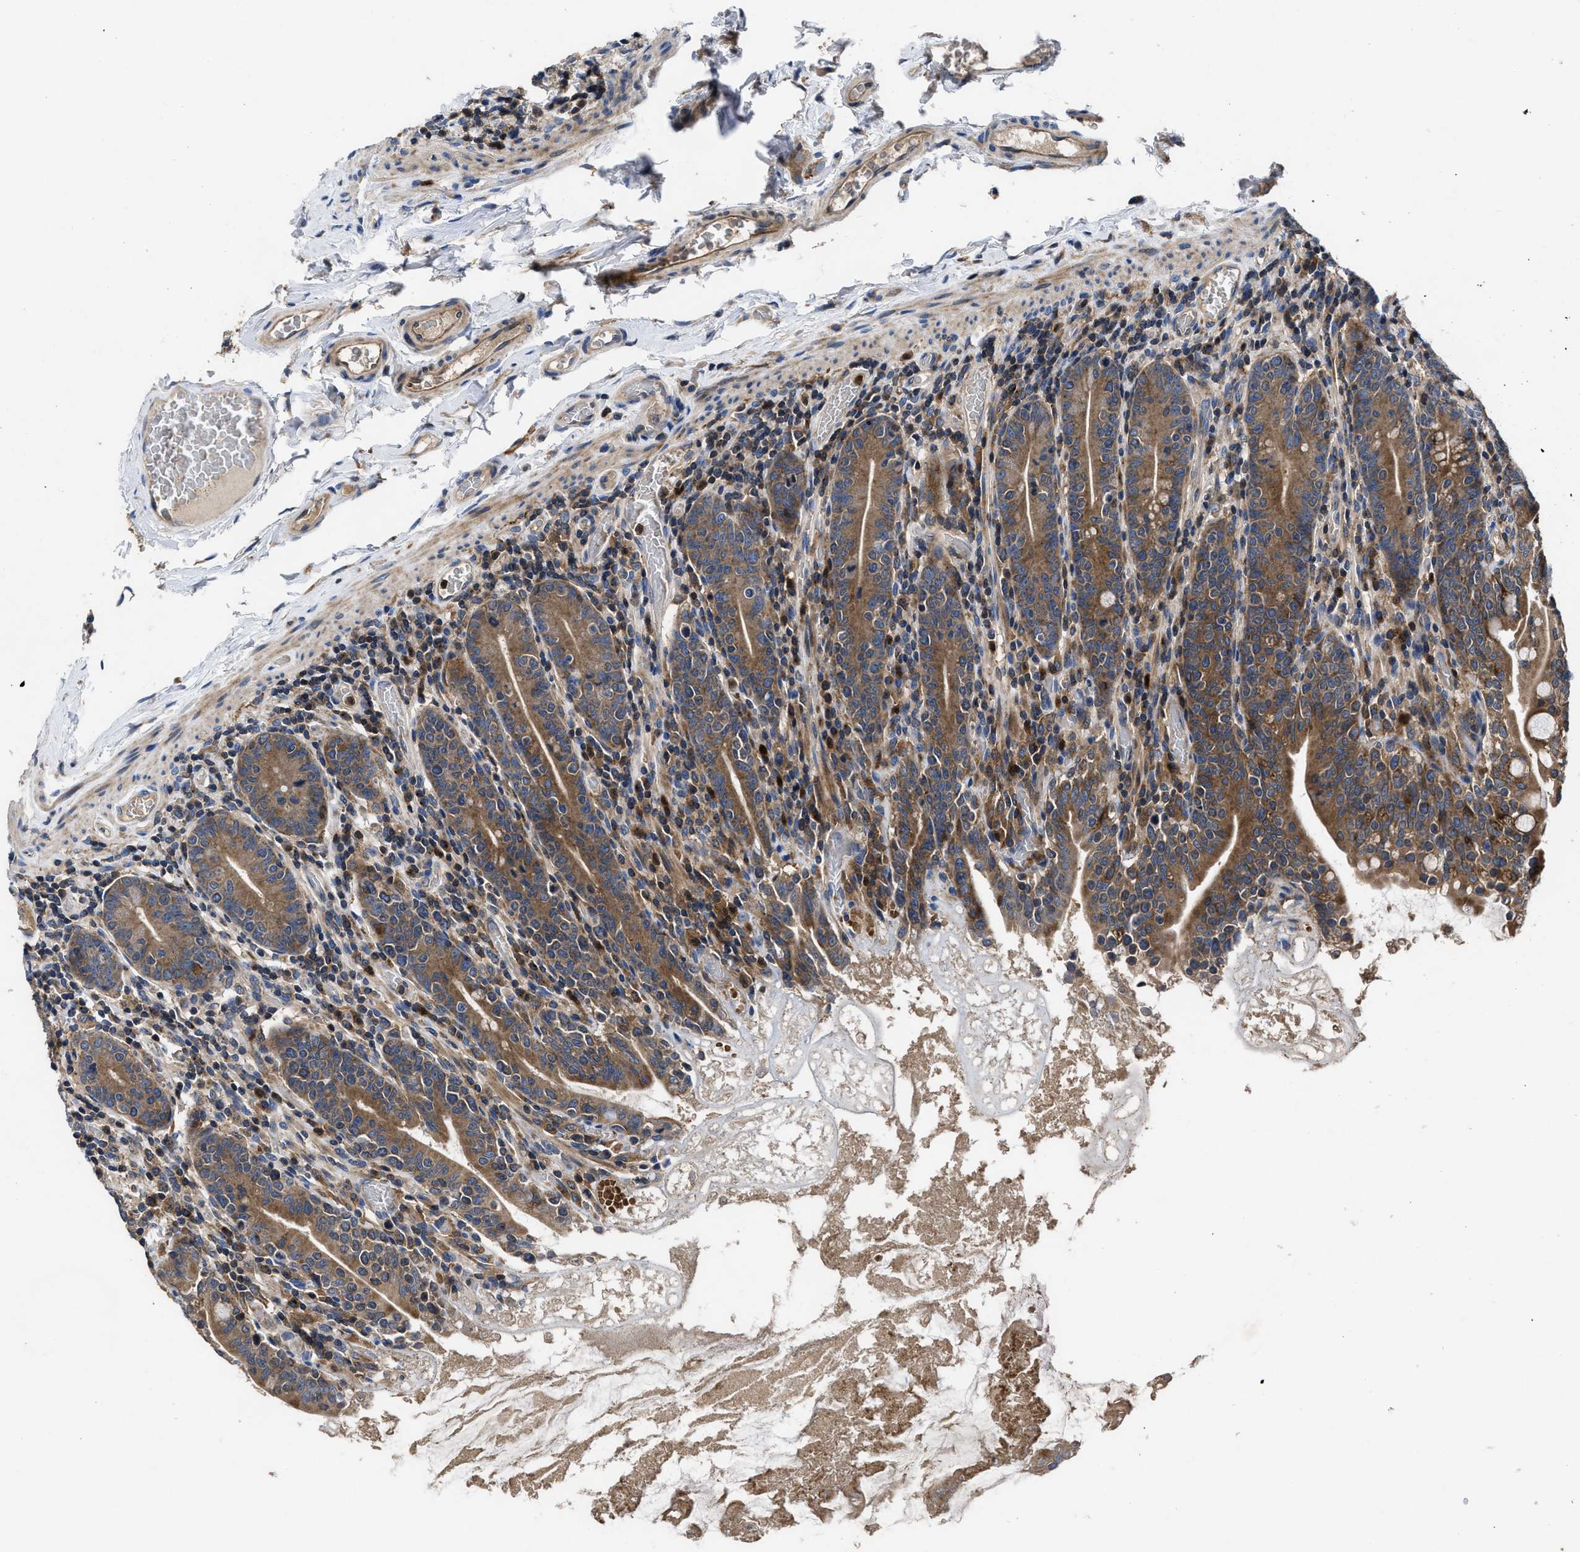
{"staining": {"intensity": "strong", "quantity": ">75%", "location": "cytoplasmic/membranous"}, "tissue": "small intestine", "cell_type": "Glandular cells", "image_type": "normal", "snomed": [{"axis": "morphology", "description": "Normal tissue, NOS"}, {"axis": "topography", "description": "Small intestine"}], "caption": "Immunohistochemistry (IHC) histopathology image of unremarkable small intestine stained for a protein (brown), which displays high levels of strong cytoplasmic/membranous expression in about >75% of glandular cells.", "gene": "YBEY", "patient": {"sex": "female", "age": 56}}